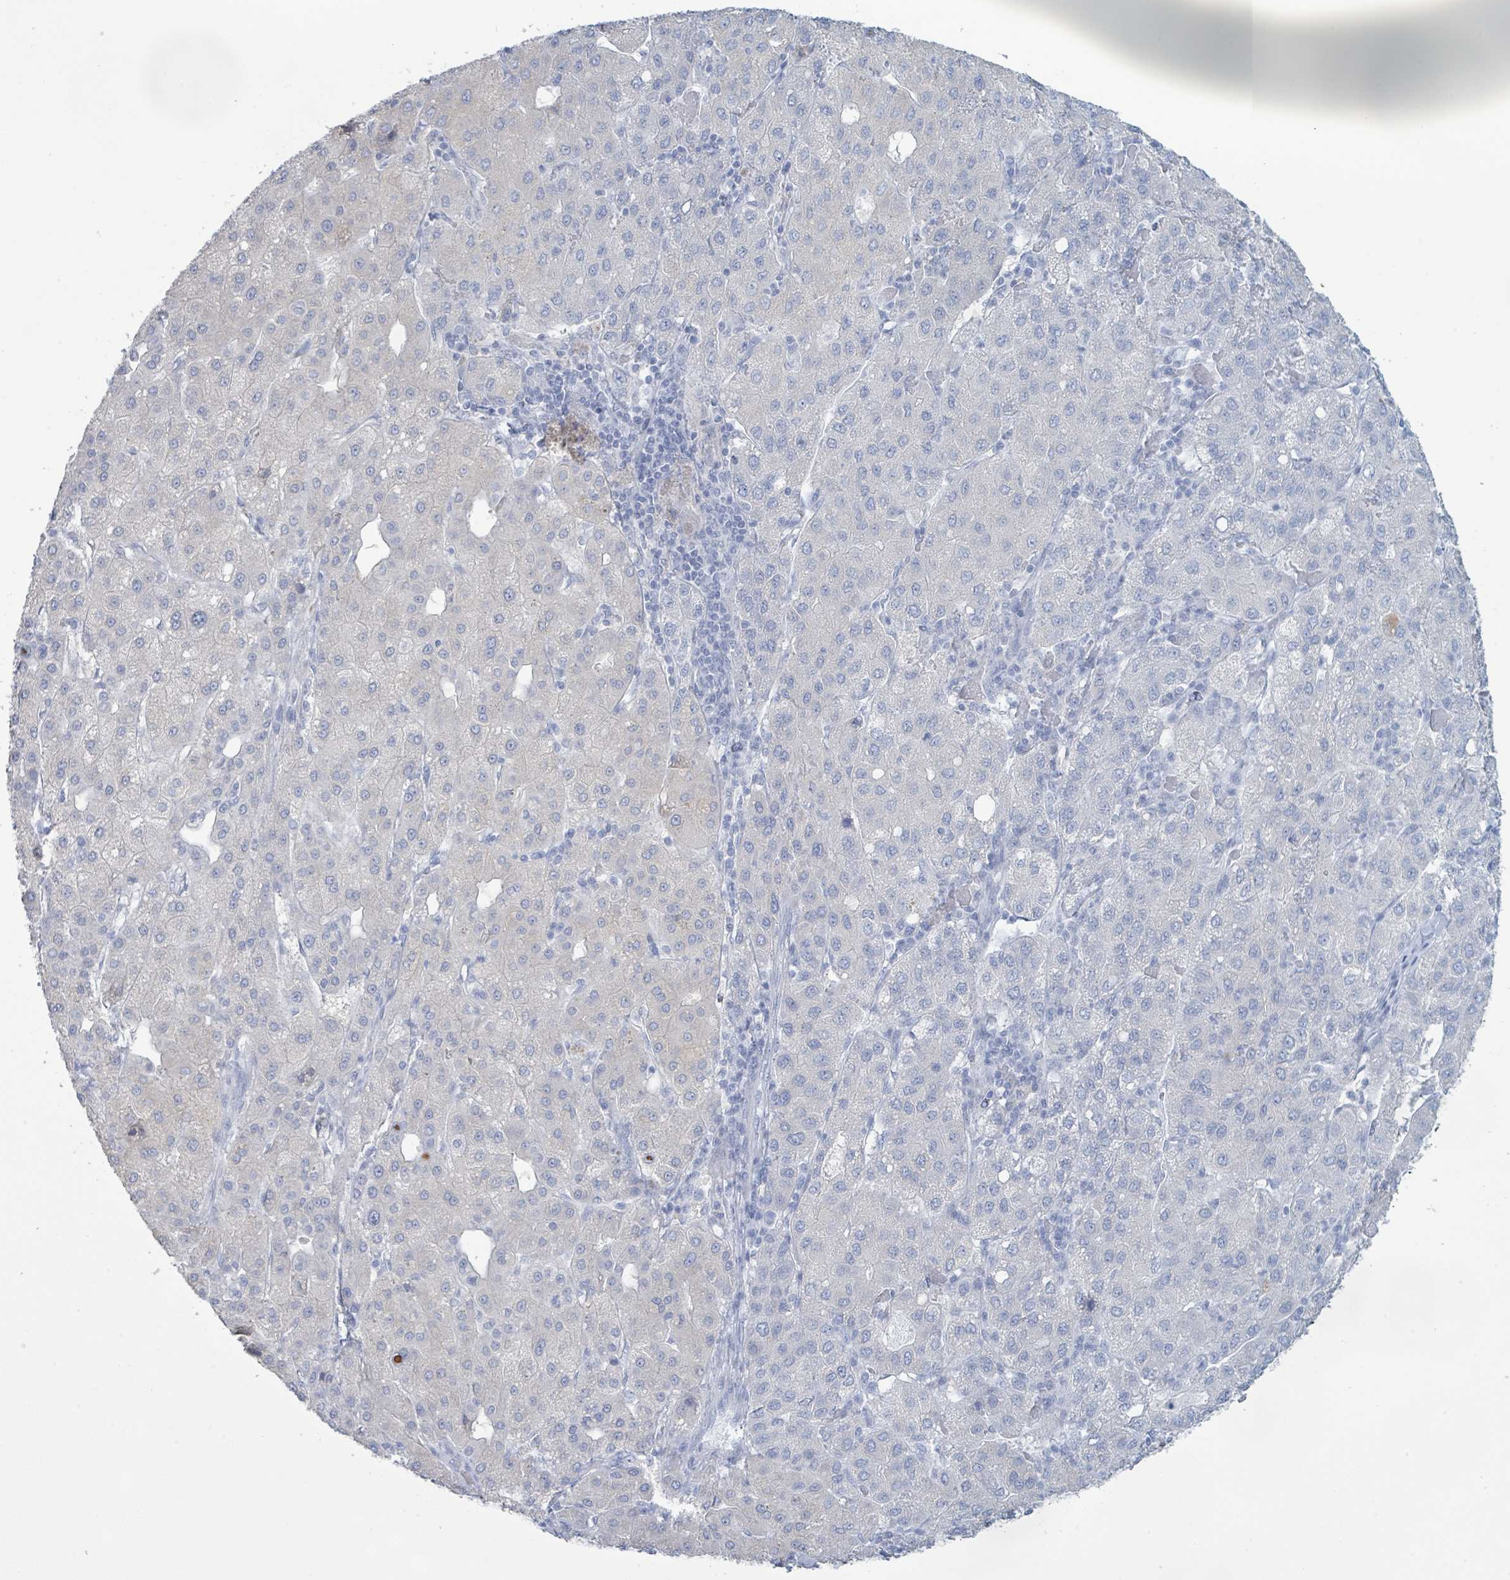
{"staining": {"intensity": "negative", "quantity": "none", "location": "none"}, "tissue": "liver cancer", "cell_type": "Tumor cells", "image_type": "cancer", "snomed": [{"axis": "morphology", "description": "Carcinoma, Hepatocellular, NOS"}, {"axis": "topography", "description": "Liver"}], "caption": "Immunohistochemical staining of human liver cancer demonstrates no significant expression in tumor cells.", "gene": "PGA3", "patient": {"sex": "male", "age": 65}}